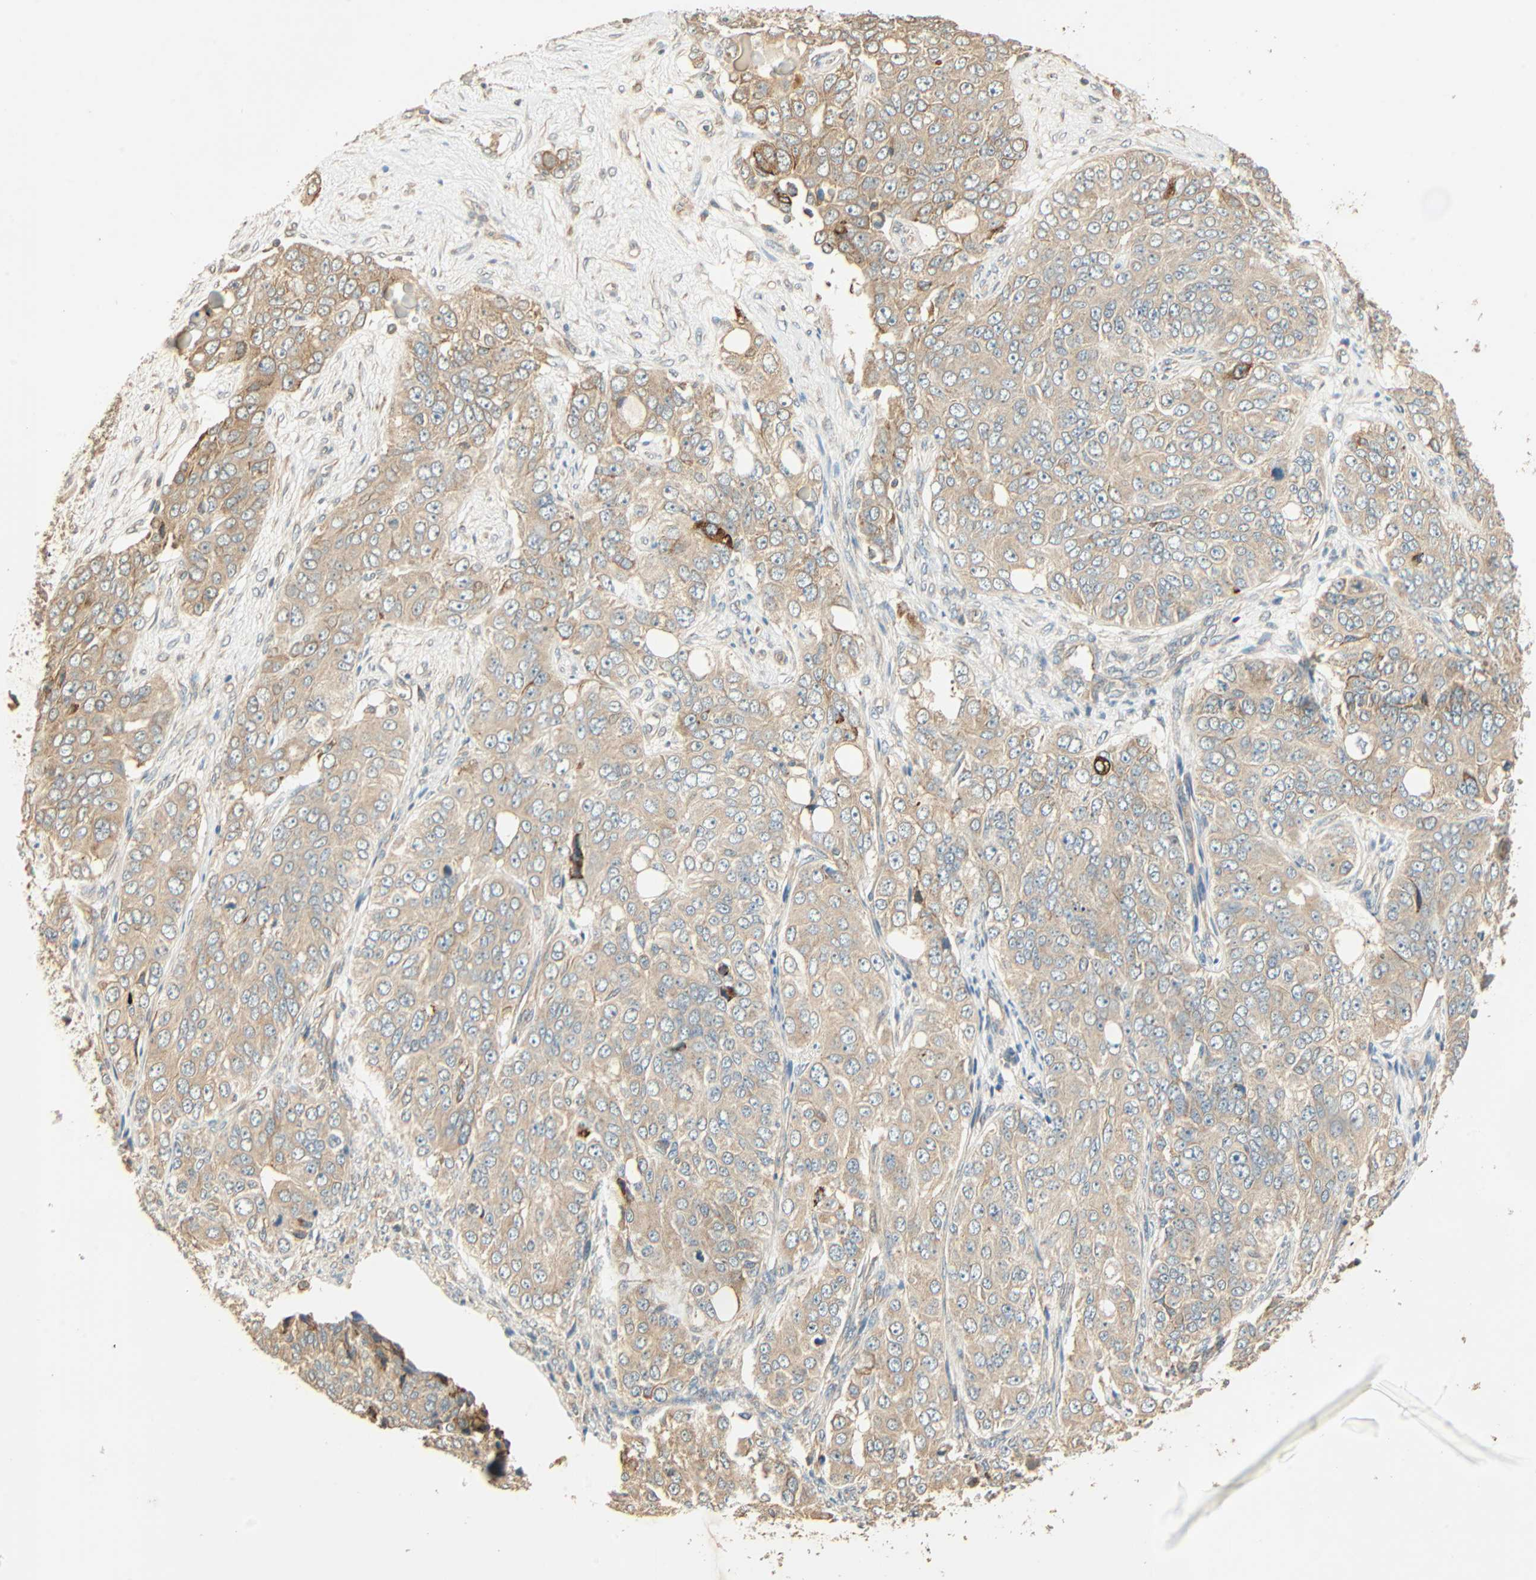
{"staining": {"intensity": "weak", "quantity": ">75%", "location": "cytoplasmic/membranous"}, "tissue": "ovarian cancer", "cell_type": "Tumor cells", "image_type": "cancer", "snomed": [{"axis": "morphology", "description": "Carcinoma, endometroid"}, {"axis": "topography", "description": "Ovary"}], "caption": "Protein staining of endometroid carcinoma (ovarian) tissue exhibits weak cytoplasmic/membranous staining in about >75% of tumor cells.", "gene": "GALK1", "patient": {"sex": "female", "age": 51}}